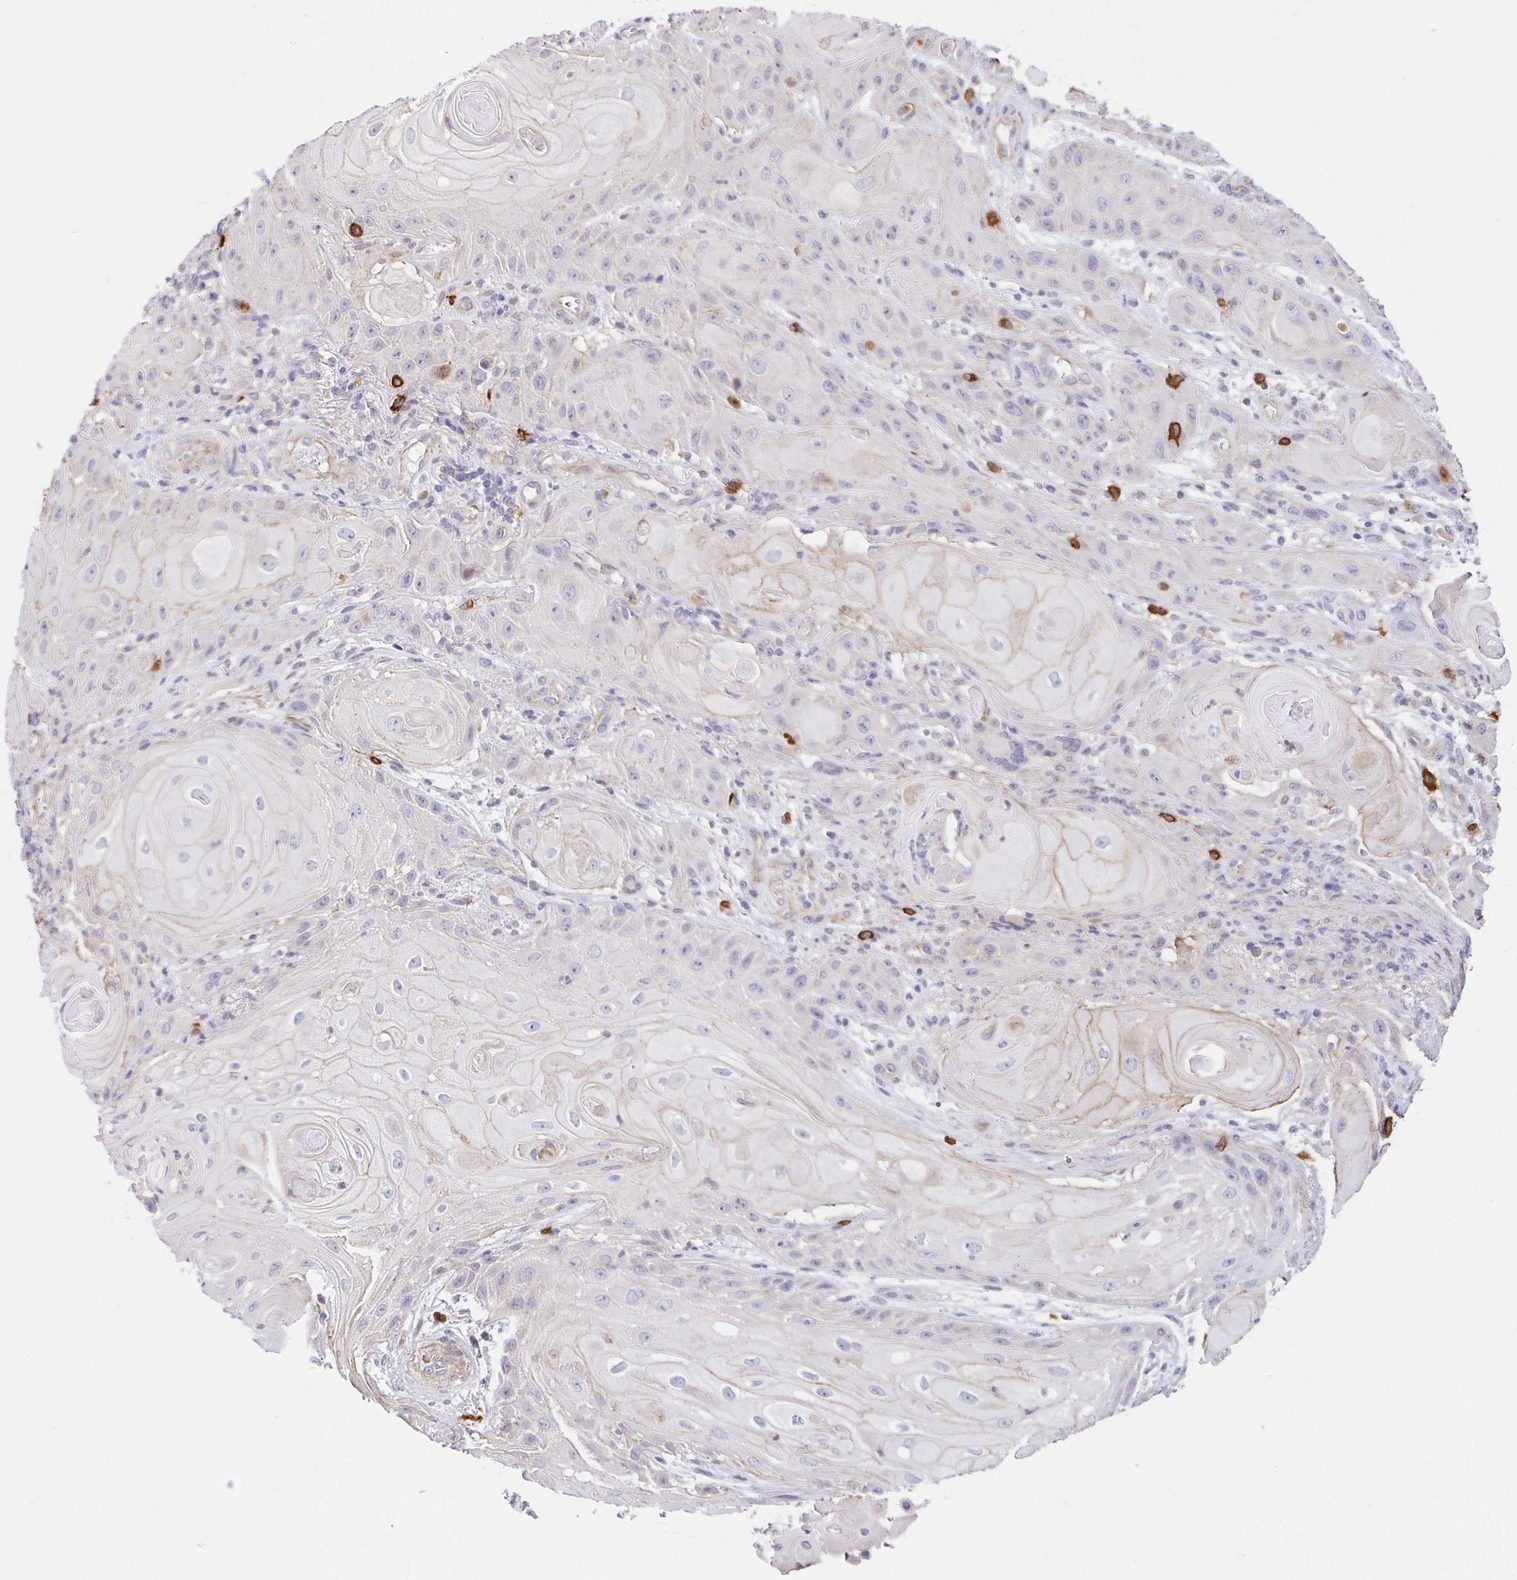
{"staining": {"intensity": "weak", "quantity": "<25%", "location": "cytoplasmic/membranous"}, "tissue": "skin cancer", "cell_type": "Tumor cells", "image_type": "cancer", "snomed": [{"axis": "morphology", "description": "Squamous cell carcinoma, NOS"}, {"axis": "topography", "description": "Skin"}], "caption": "DAB immunohistochemical staining of human skin squamous cell carcinoma shows no significant positivity in tumor cells.", "gene": "PREPL", "patient": {"sex": "male", "age": 62}}